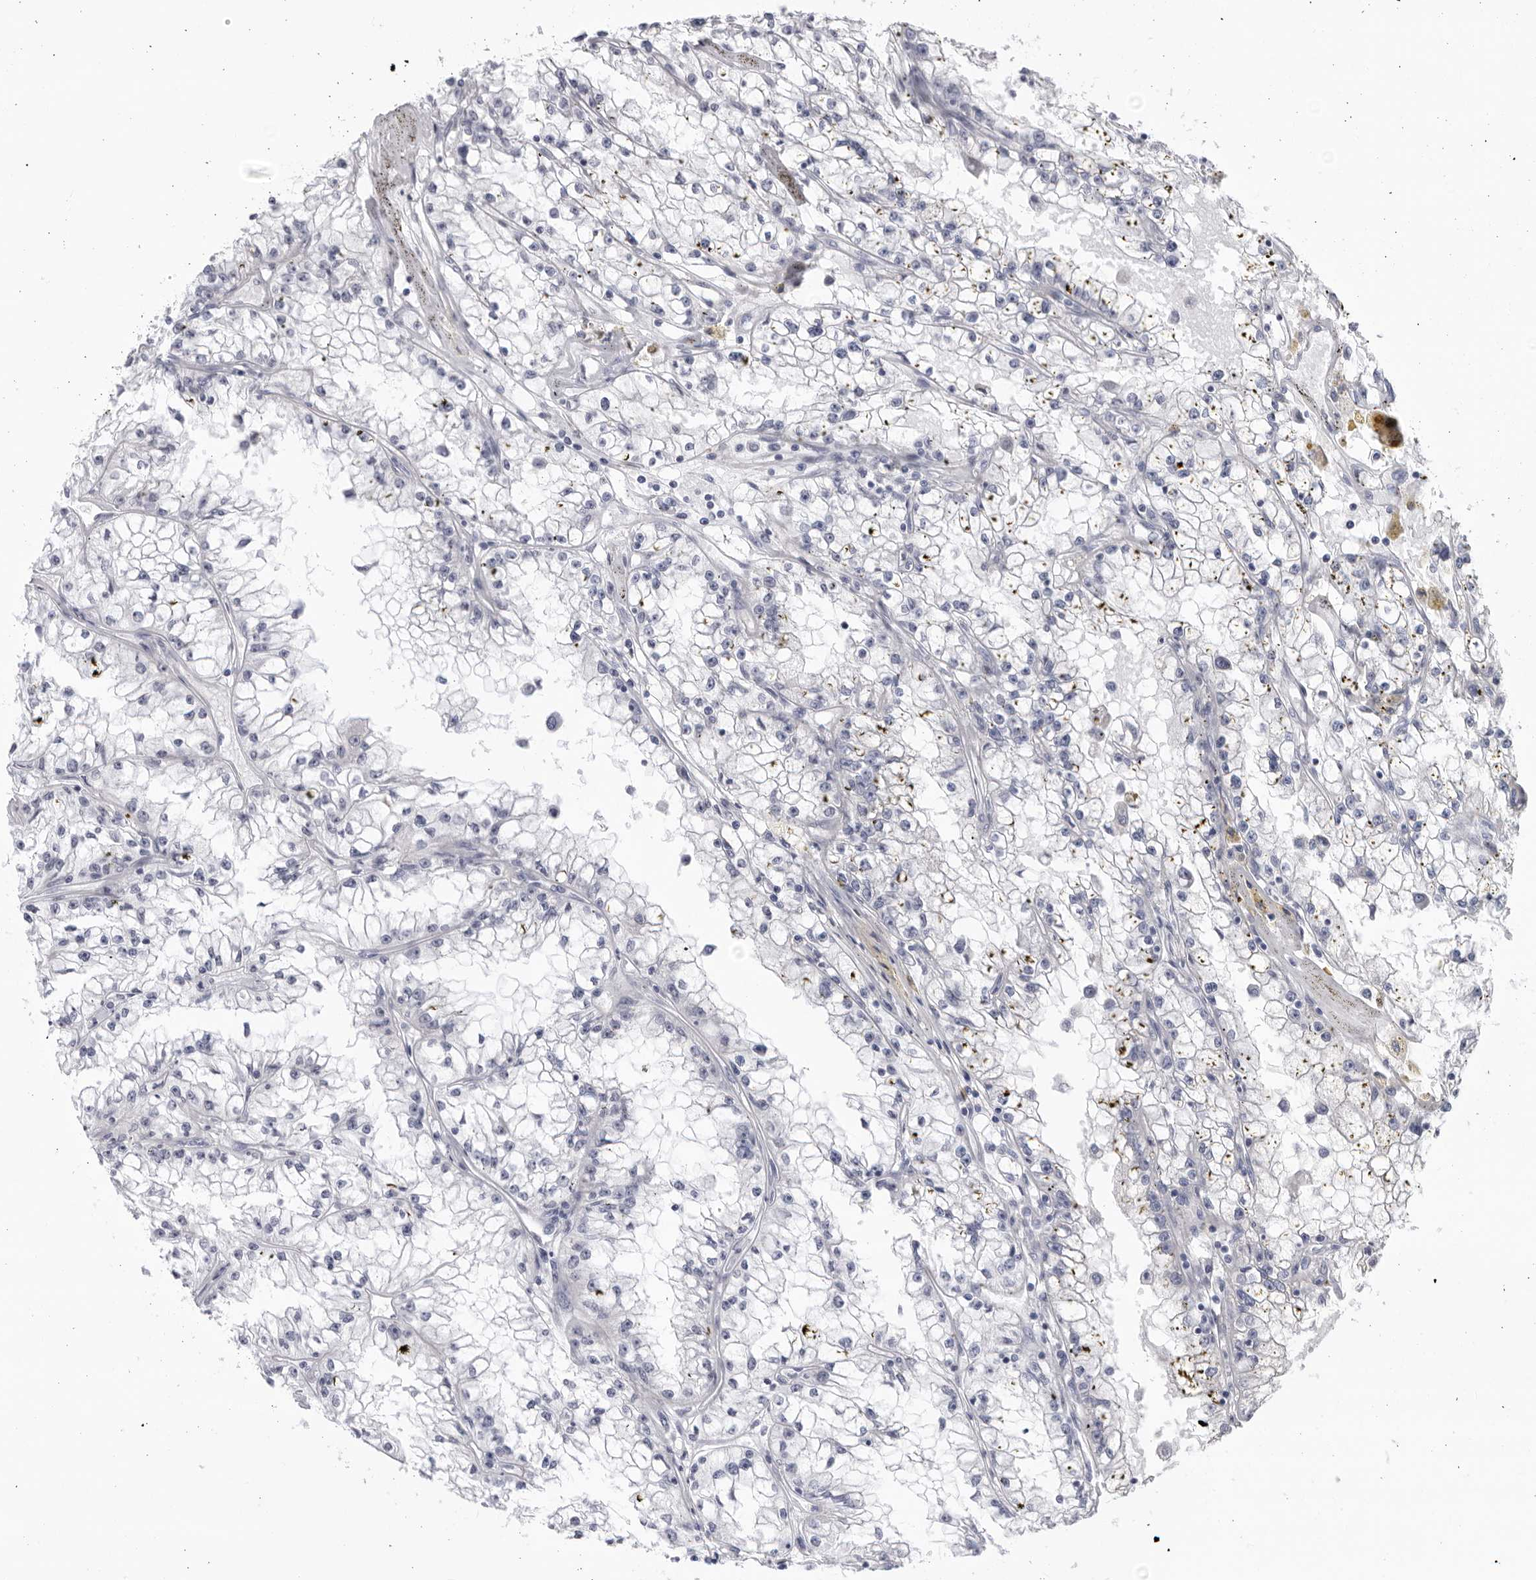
{"staining": {"intensity": "negative", "quantity": "none", "location": "none"}, "tissue": "renal cancer", "cell_type": "Tumor cells", "image_type": "cancer", "snomed": [{"axis": "morphology", "description": "Adenocarcinoma, NOS"}, {"axis": "topography", "description": "Kidney"}], "caption": "High magnification brightfield microscopy of renal cancer stained with DAB (3,3'-diaminobenzidine) (brown) and counterstained with hematoxylin (blue): tumor cells show no significant positivity. The staining was performed using DAB (3,3'-diaminobenzidine) to visualize the protein expression in brown, while the nuclei were stained in blue with hematoxylin (Magnification: 20x).", "gene": "CNBD1", "patient": {"sex": "male", "age": 56}}